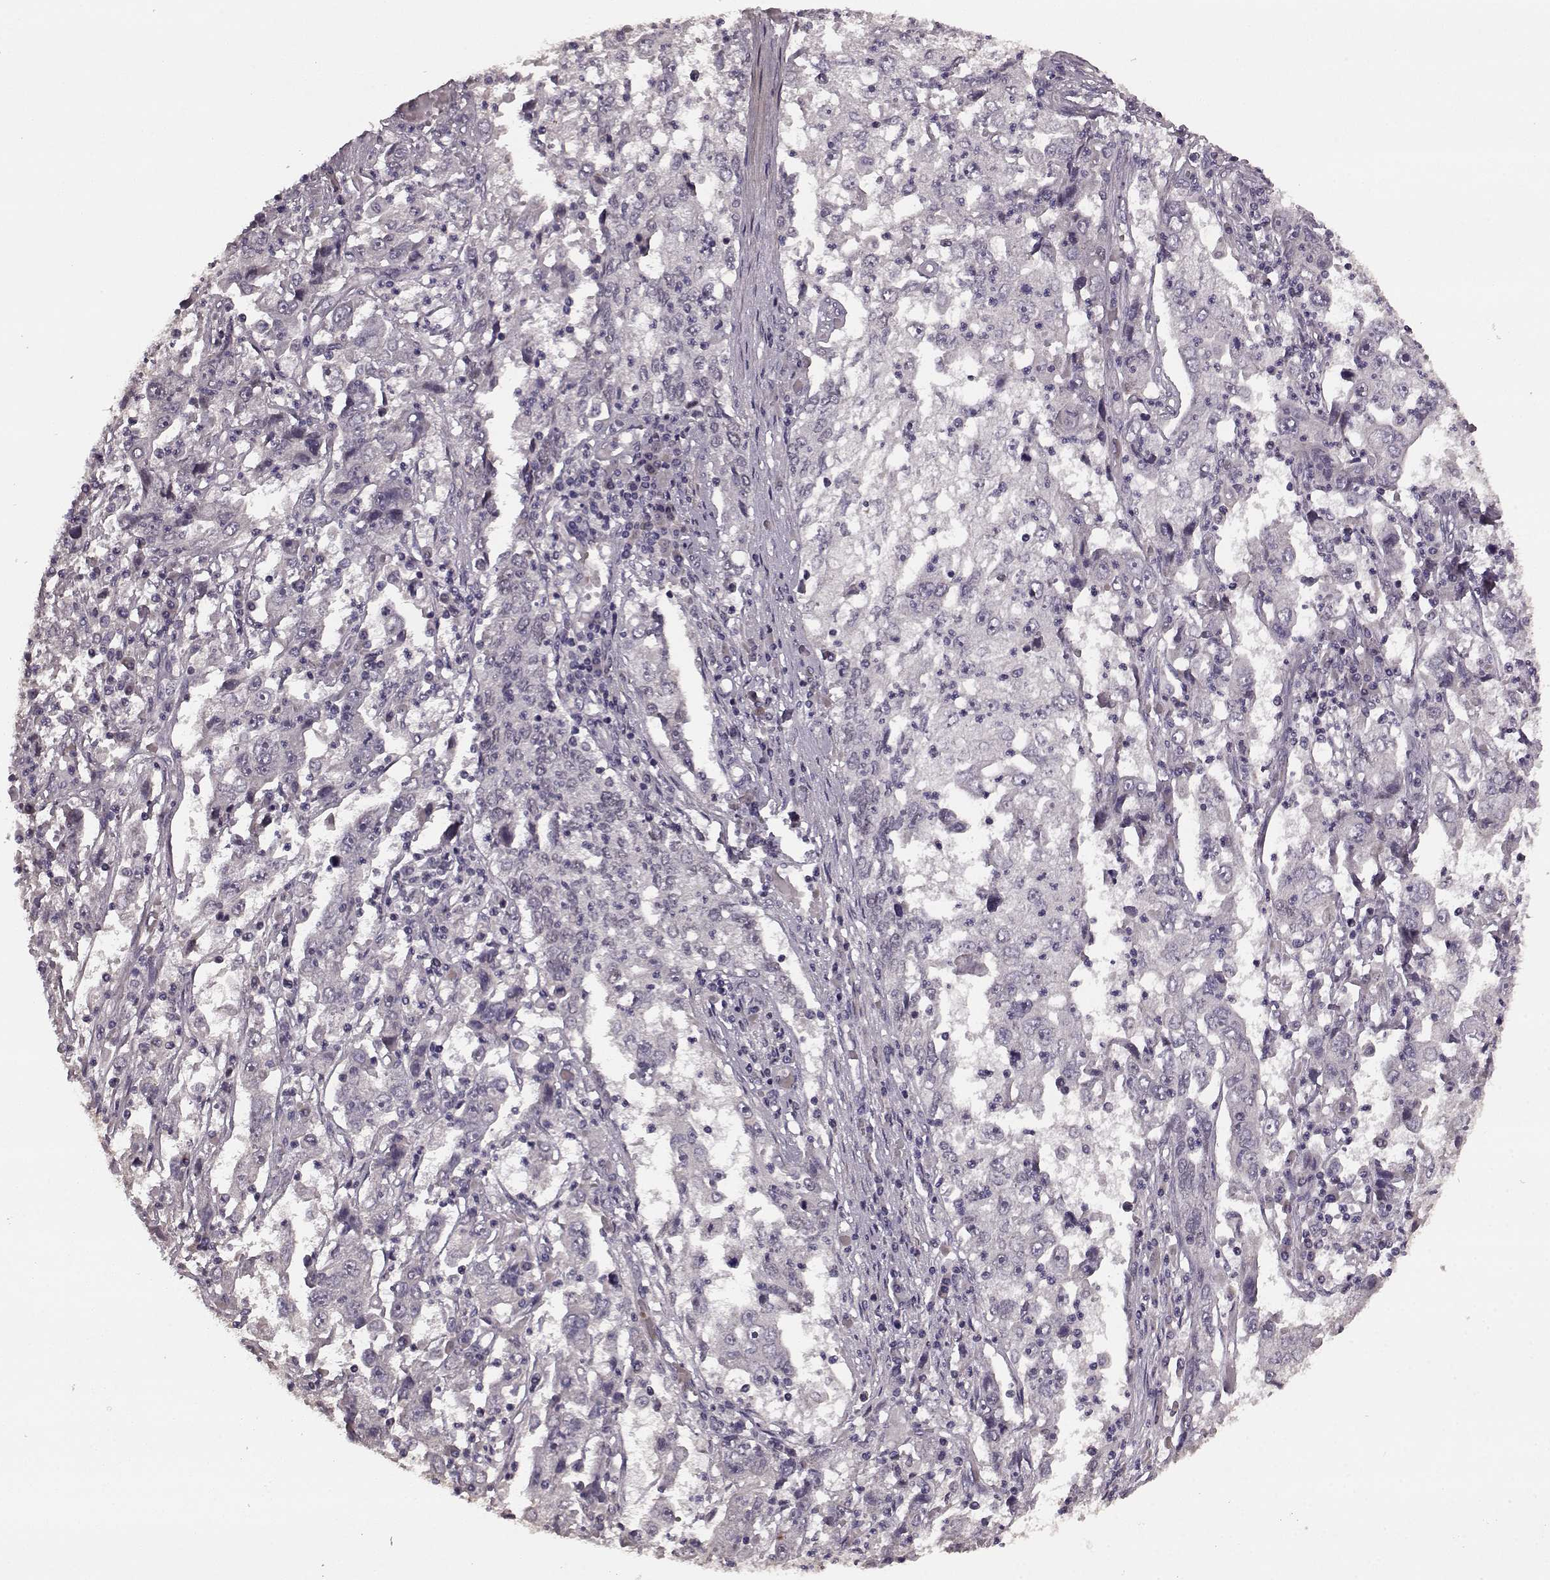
{"staining": {"intensity": "negative", "quantity": "none", "location": "none"}, "tissue": "cervical cancer", "cell_type": "Tumor cells", "image_type": "cancer", "snomed": [{"axis": "morphology", "description": "Squamous cell carcinoma, NOS"}, {"axis": "topography", "description": "Cervix"}], "caption": "Immunohistochemistry image of neoplastic tissue: human squamous cell carcinoma (cervical) stained with DAB (3,3'-diaminobenzidine) exhibits no significant protein staining in tumor cells.", "gene": "SLC52A3", "patient": {"sex": "female", "age": 36}}